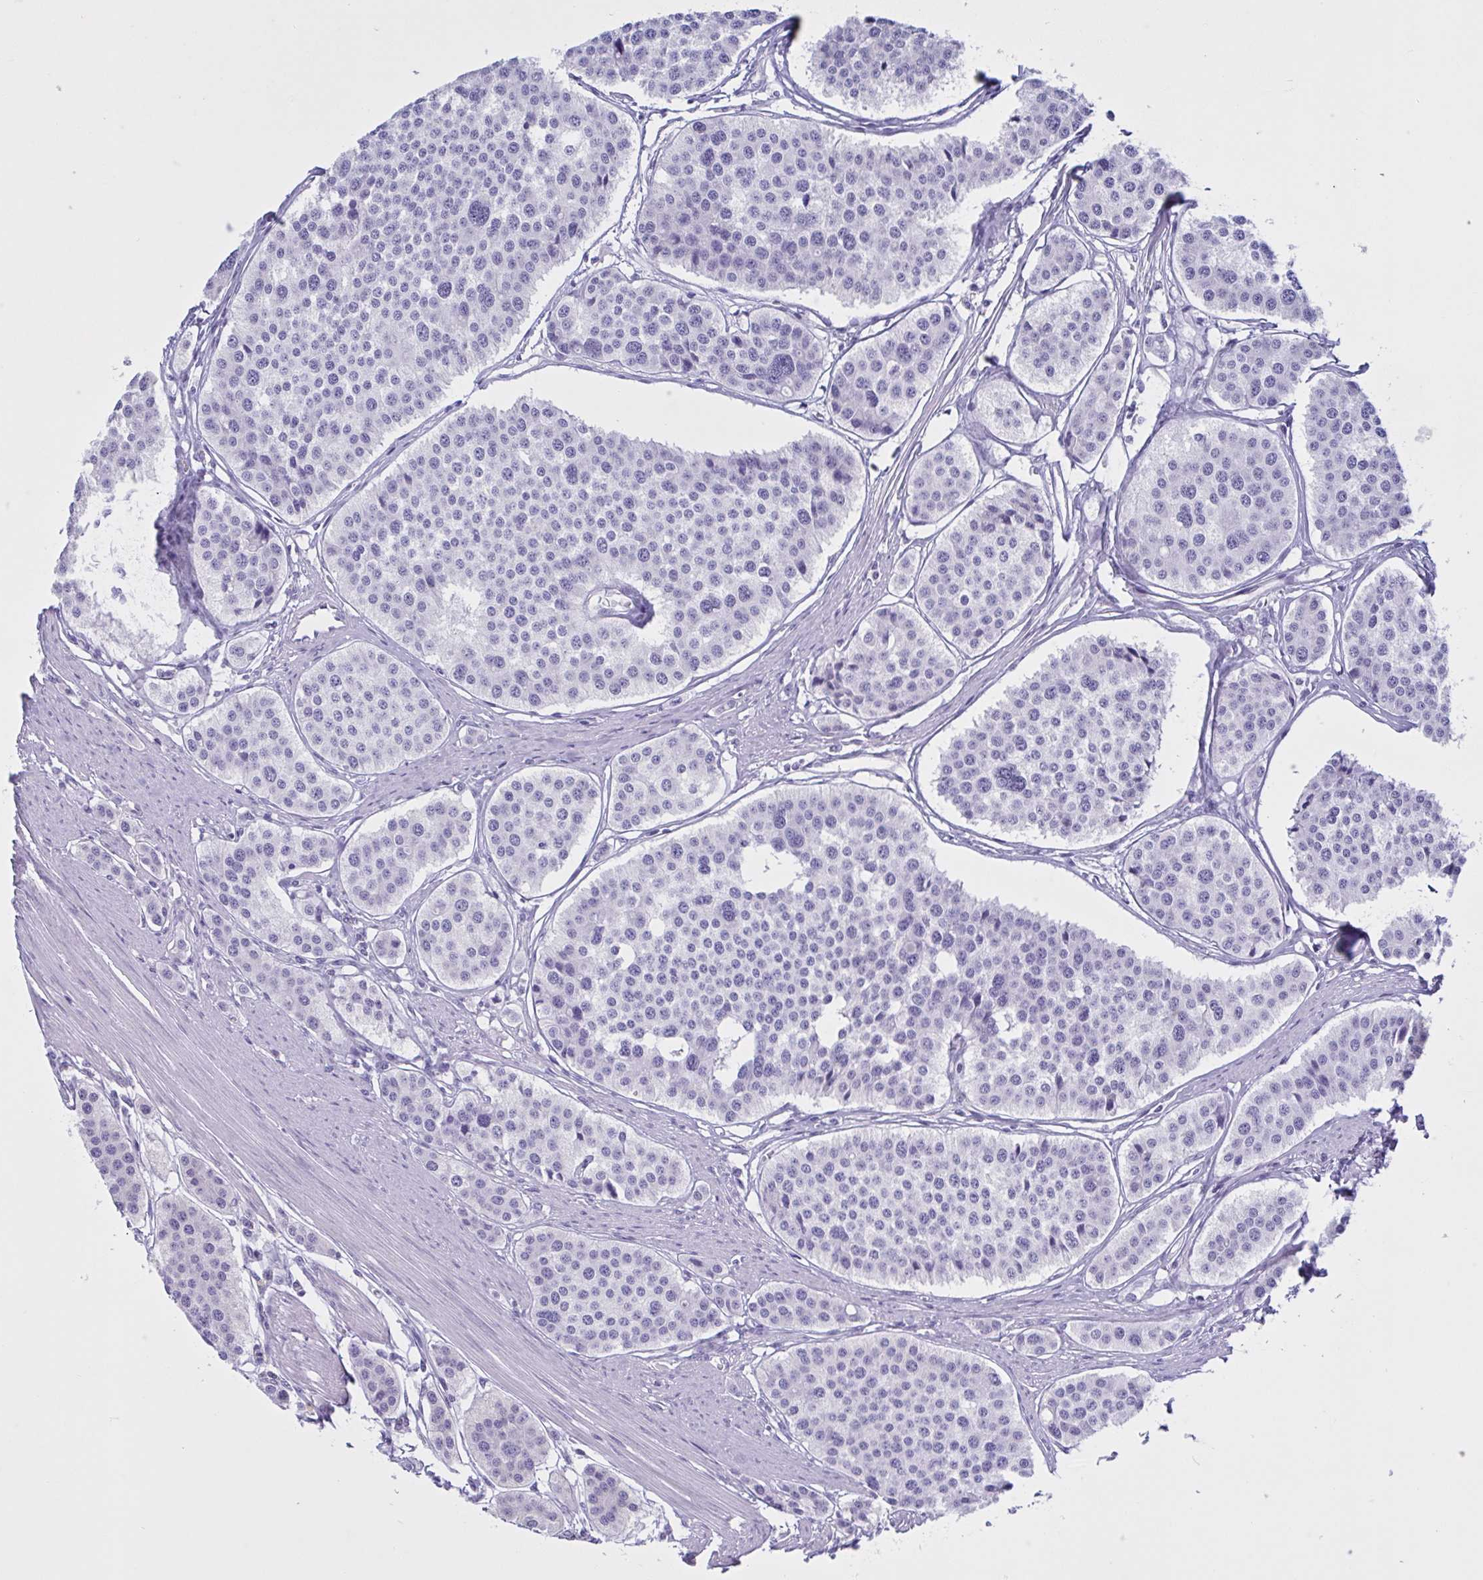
{"staining": {"intensity": "negative", "quantity": "none", "location": "none"}, "tissue": "carcinoid", "cell_type": "Tumor cells", "image_type": "cancer", "snomed": [{"axis": "morphology", "description": "Carcinoid, malignant, NOS"}, {"axis": "topography", "description": "Small intestine"}], "caption": "Protein analysis of carcinoid reveals no significant staining in tumor cells.", "gene": "LARGE2", "patient": {"sex": "male", "age": 60}}